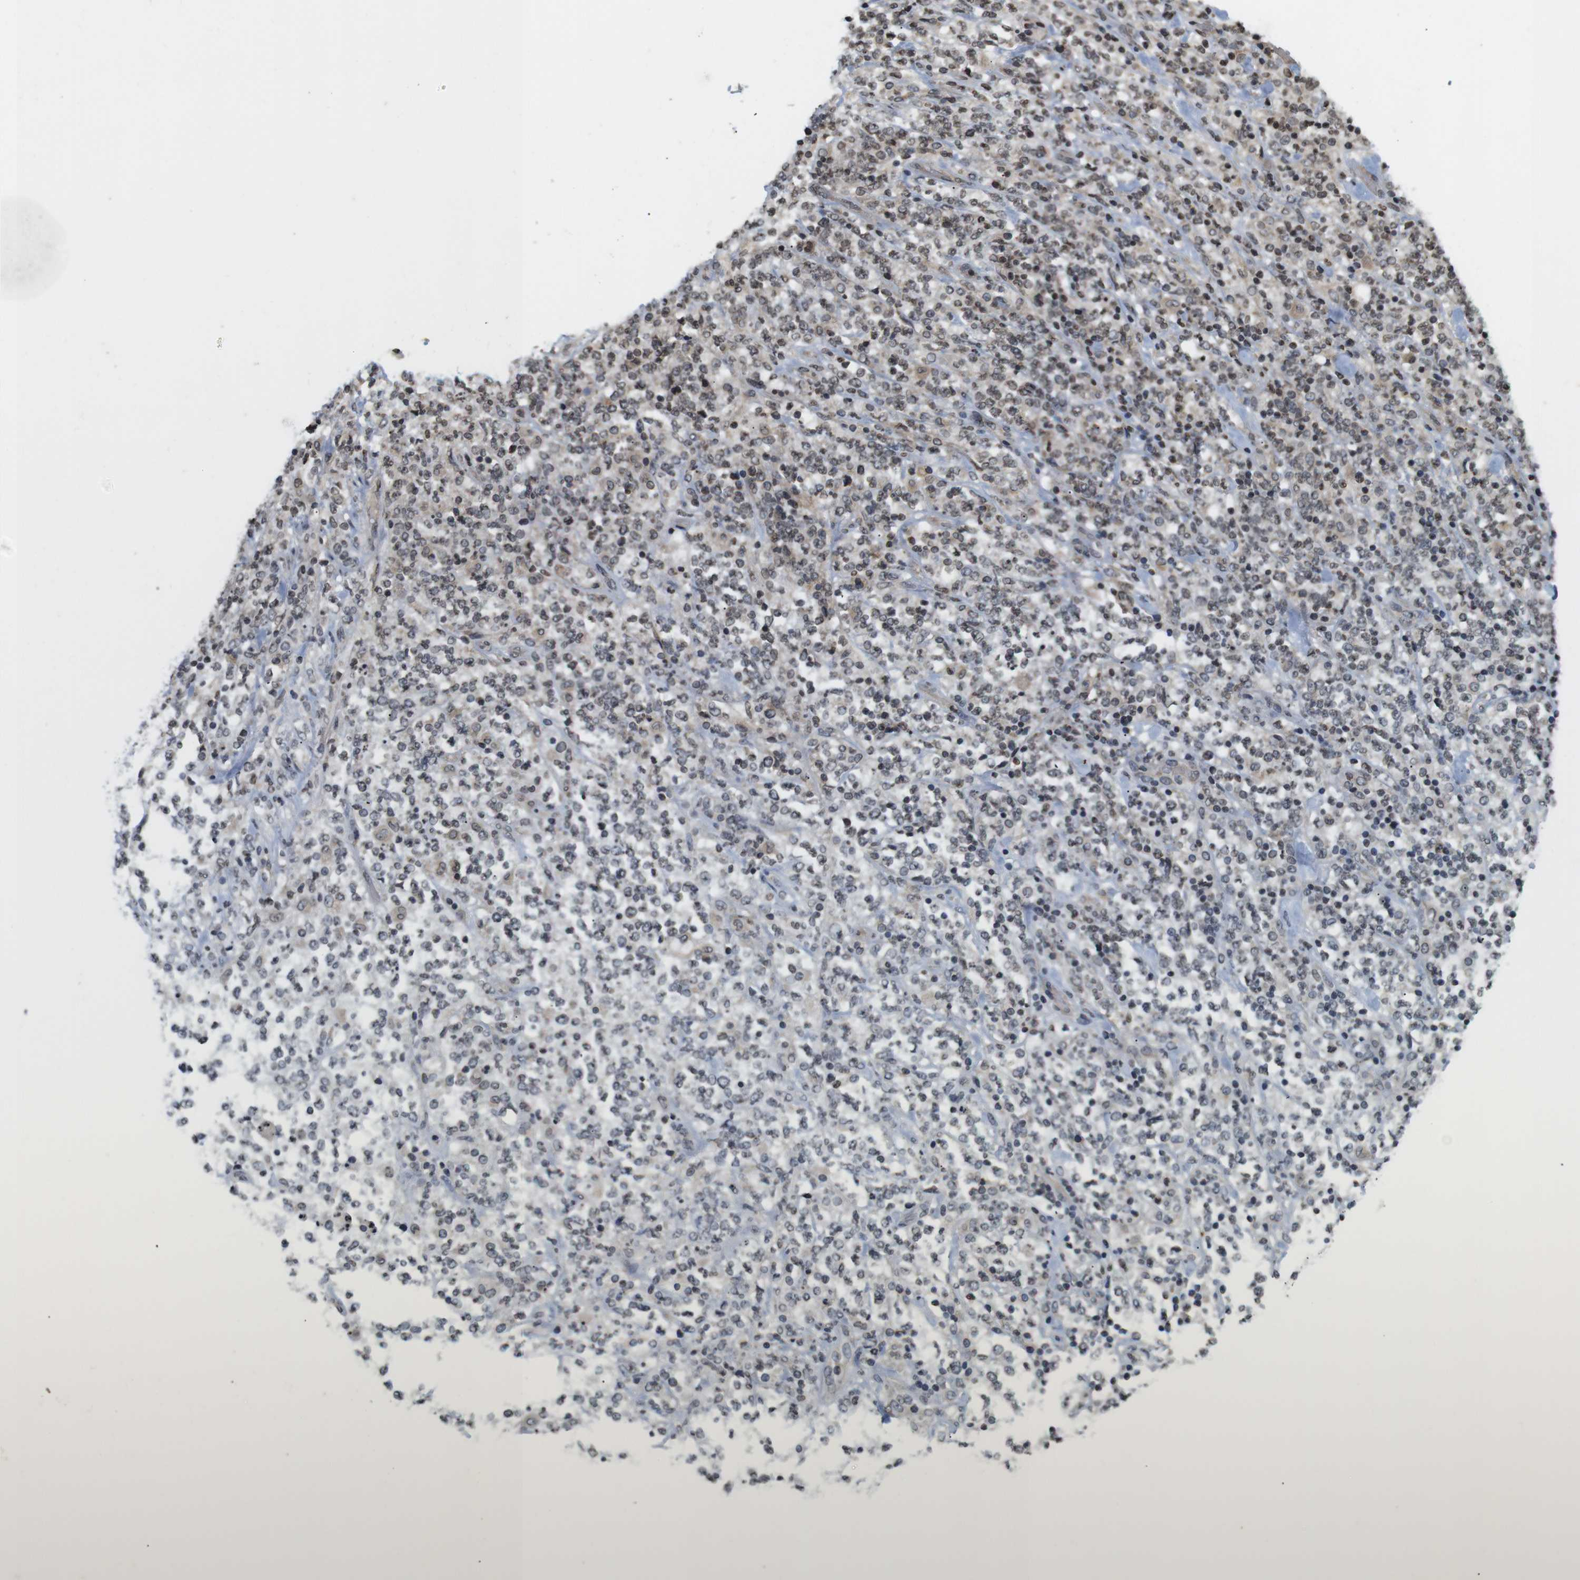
{"staining": {"intensity": "moderate", "quantity": "25%-75%", "location": "nuclear"}, "tissue": "lymphoma", "cell_type": "Tumor cells", "image_type": "cancer", "snomed": [{"axis": "morphology", "description": "Malignant lymphoma, non-Hodgkin's type, High grade"}, {"axis": "topography", "description": "Soft tissue"}], "caption": "Brown immunohistochemical staining in human lymphoma demonstrates moderate nuclear positivity in about 25%-75% of tumor cells.", "gene": "MBD1", "patient": {"sex": "male", "age": 18}}